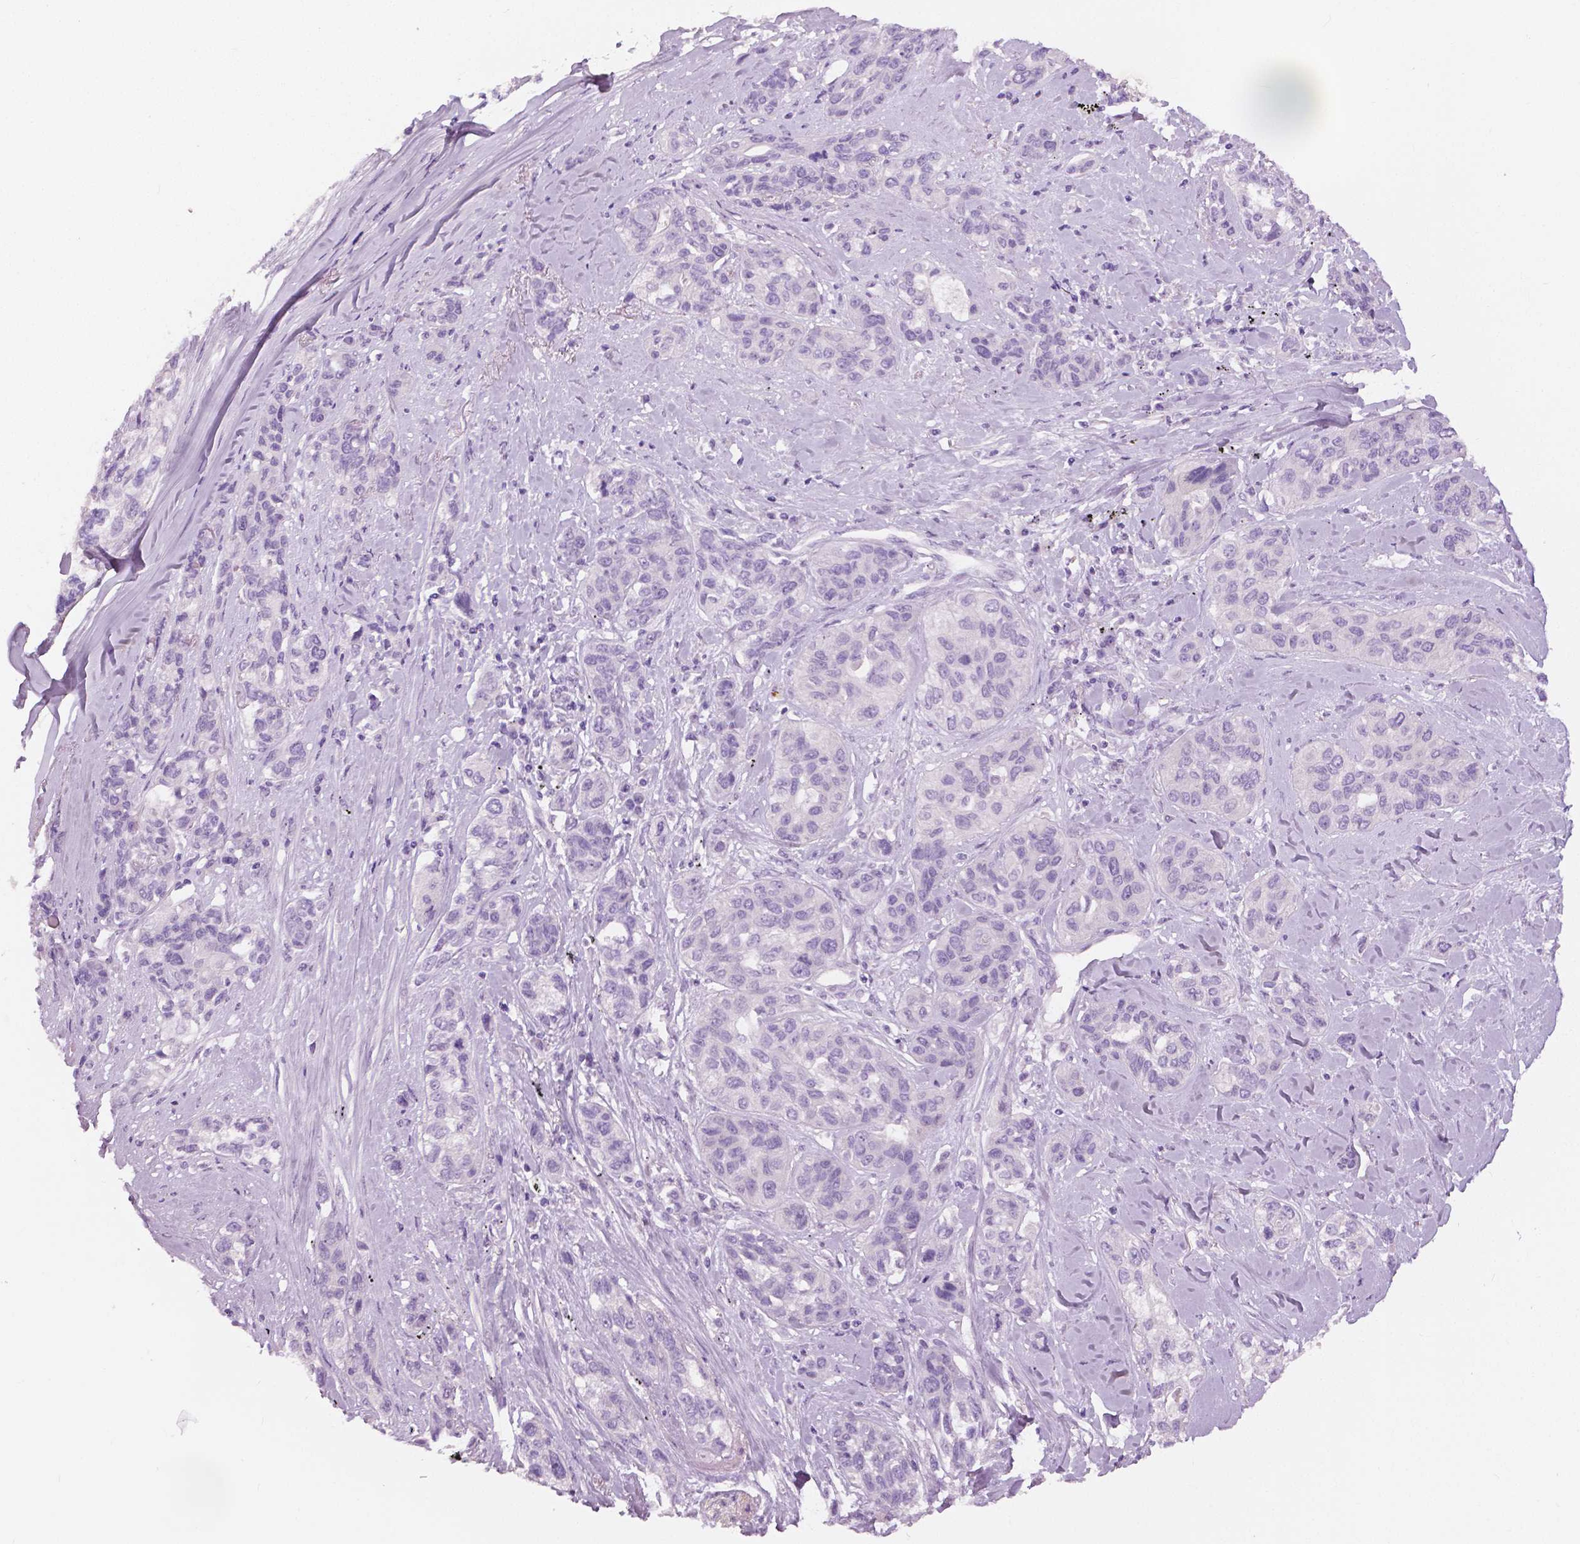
{"staining": {"intensity": "negative", "quantity": "none", "location": "none"}, "tissue": "lung cancer", "cell_type": "Tumor cells", "image_type": "cancer", "snomed": [{"axis": "morphology", "description": "Squamous cell carcinoma, NOS"}, {"axis": "topography", "description": "Lung"}], "caption": "The image shows no significant expression in tumor cells of squamous cell carcinoma (lung).", "gene": "SLC24A1", "patient": {"sex": "female", "age": 70}}